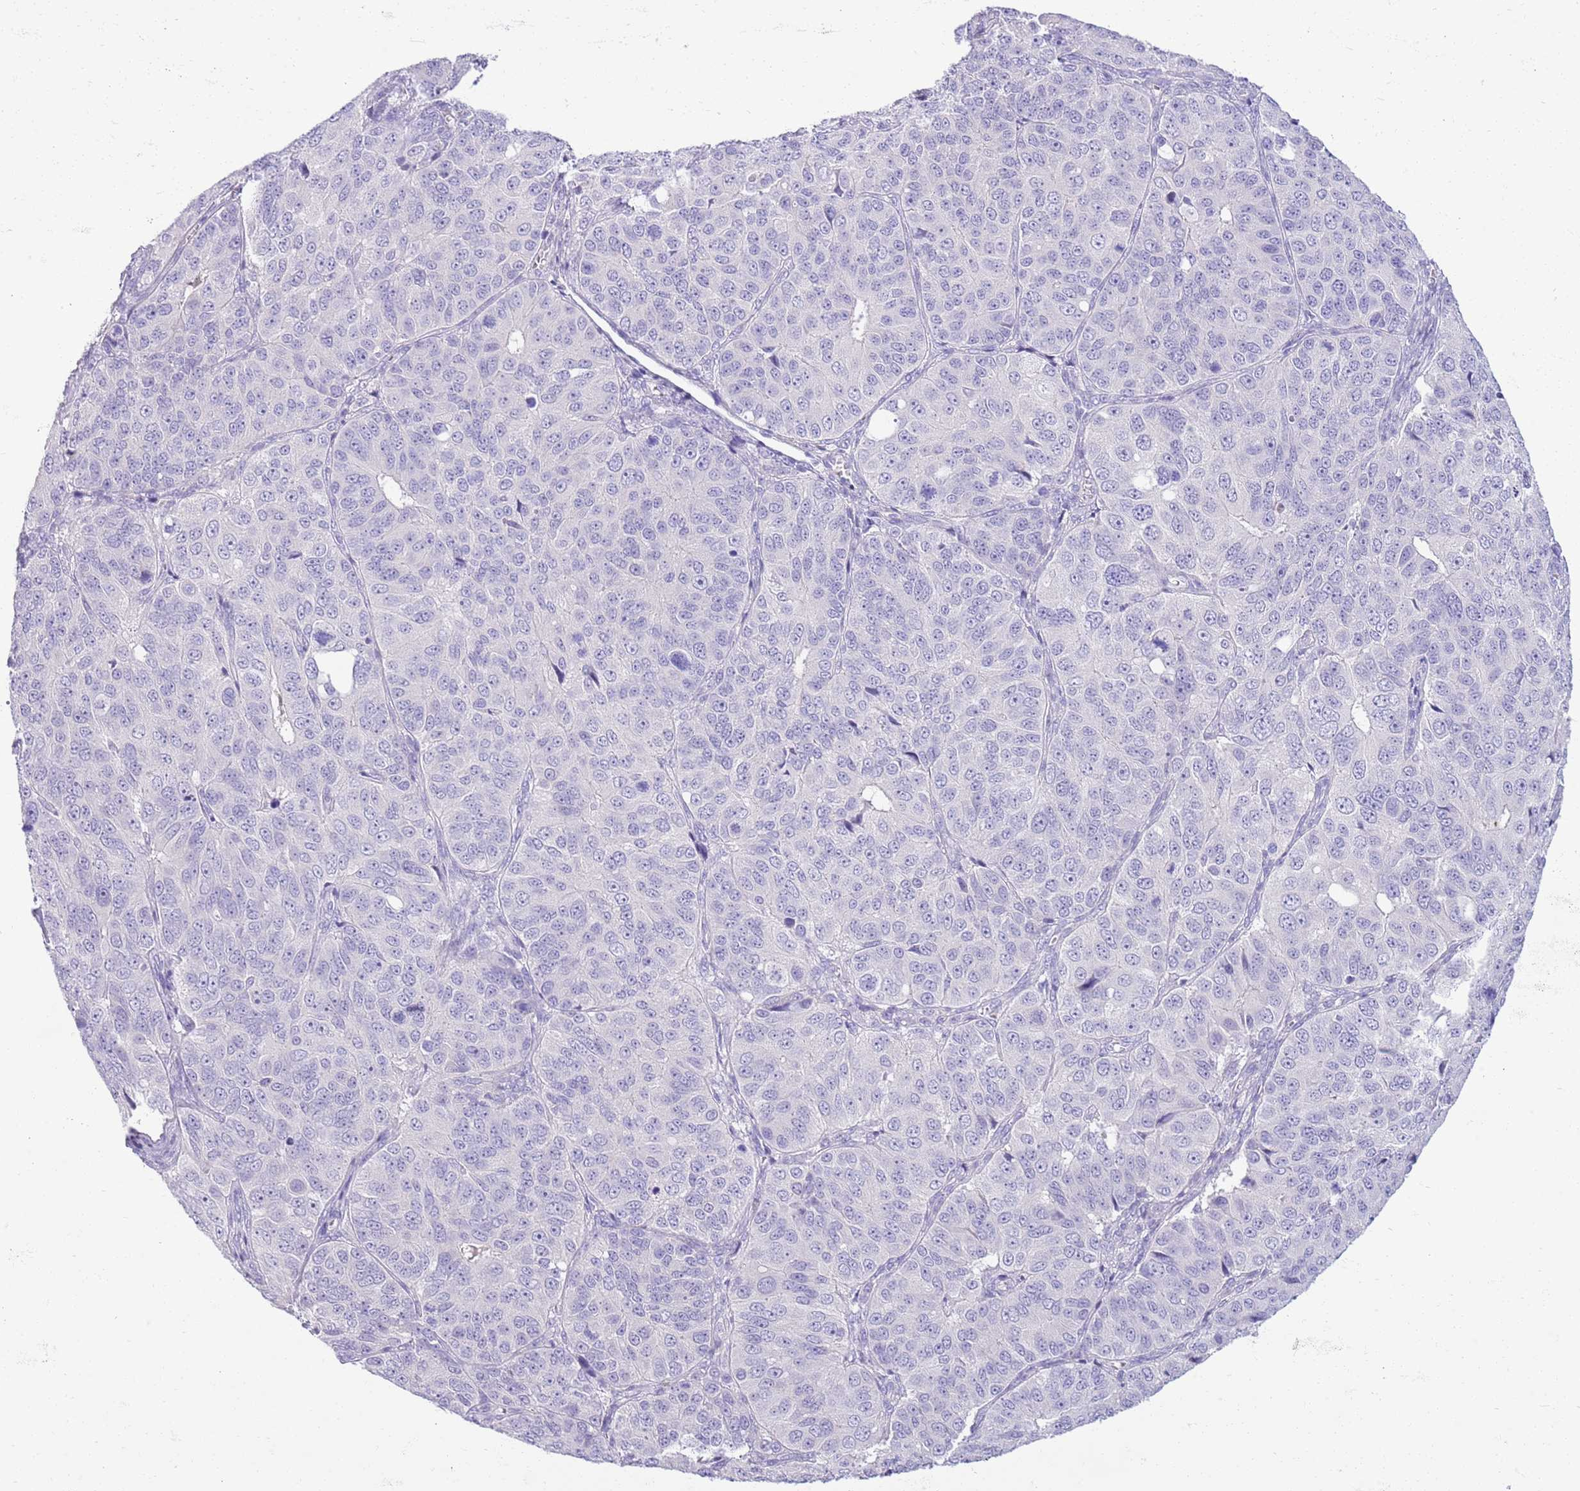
{"staining": {"intensity": "negative", "quantity": "none", "location": "none"}, "tissue": "ovarian cancer", "cell_type": "Tumor cells", "image_type": "cancer", "snomed": [{"axis": "morphology", "description": "Carcinoma, endometroid"}, {"axis": "topography", "description": "Ovary"}], "caption": "Immunohistochemical staining of human endometroid carcinoma (ovarian) displays no significant staining in tumor cells. Brightfield microscopy of immunohistochemistry (IHC) stained with DAB (brown) and hematoxylin (blue), captured at high magnification.", "gene": "TOX2", "patient": {"sex": "female", "age": 51}}